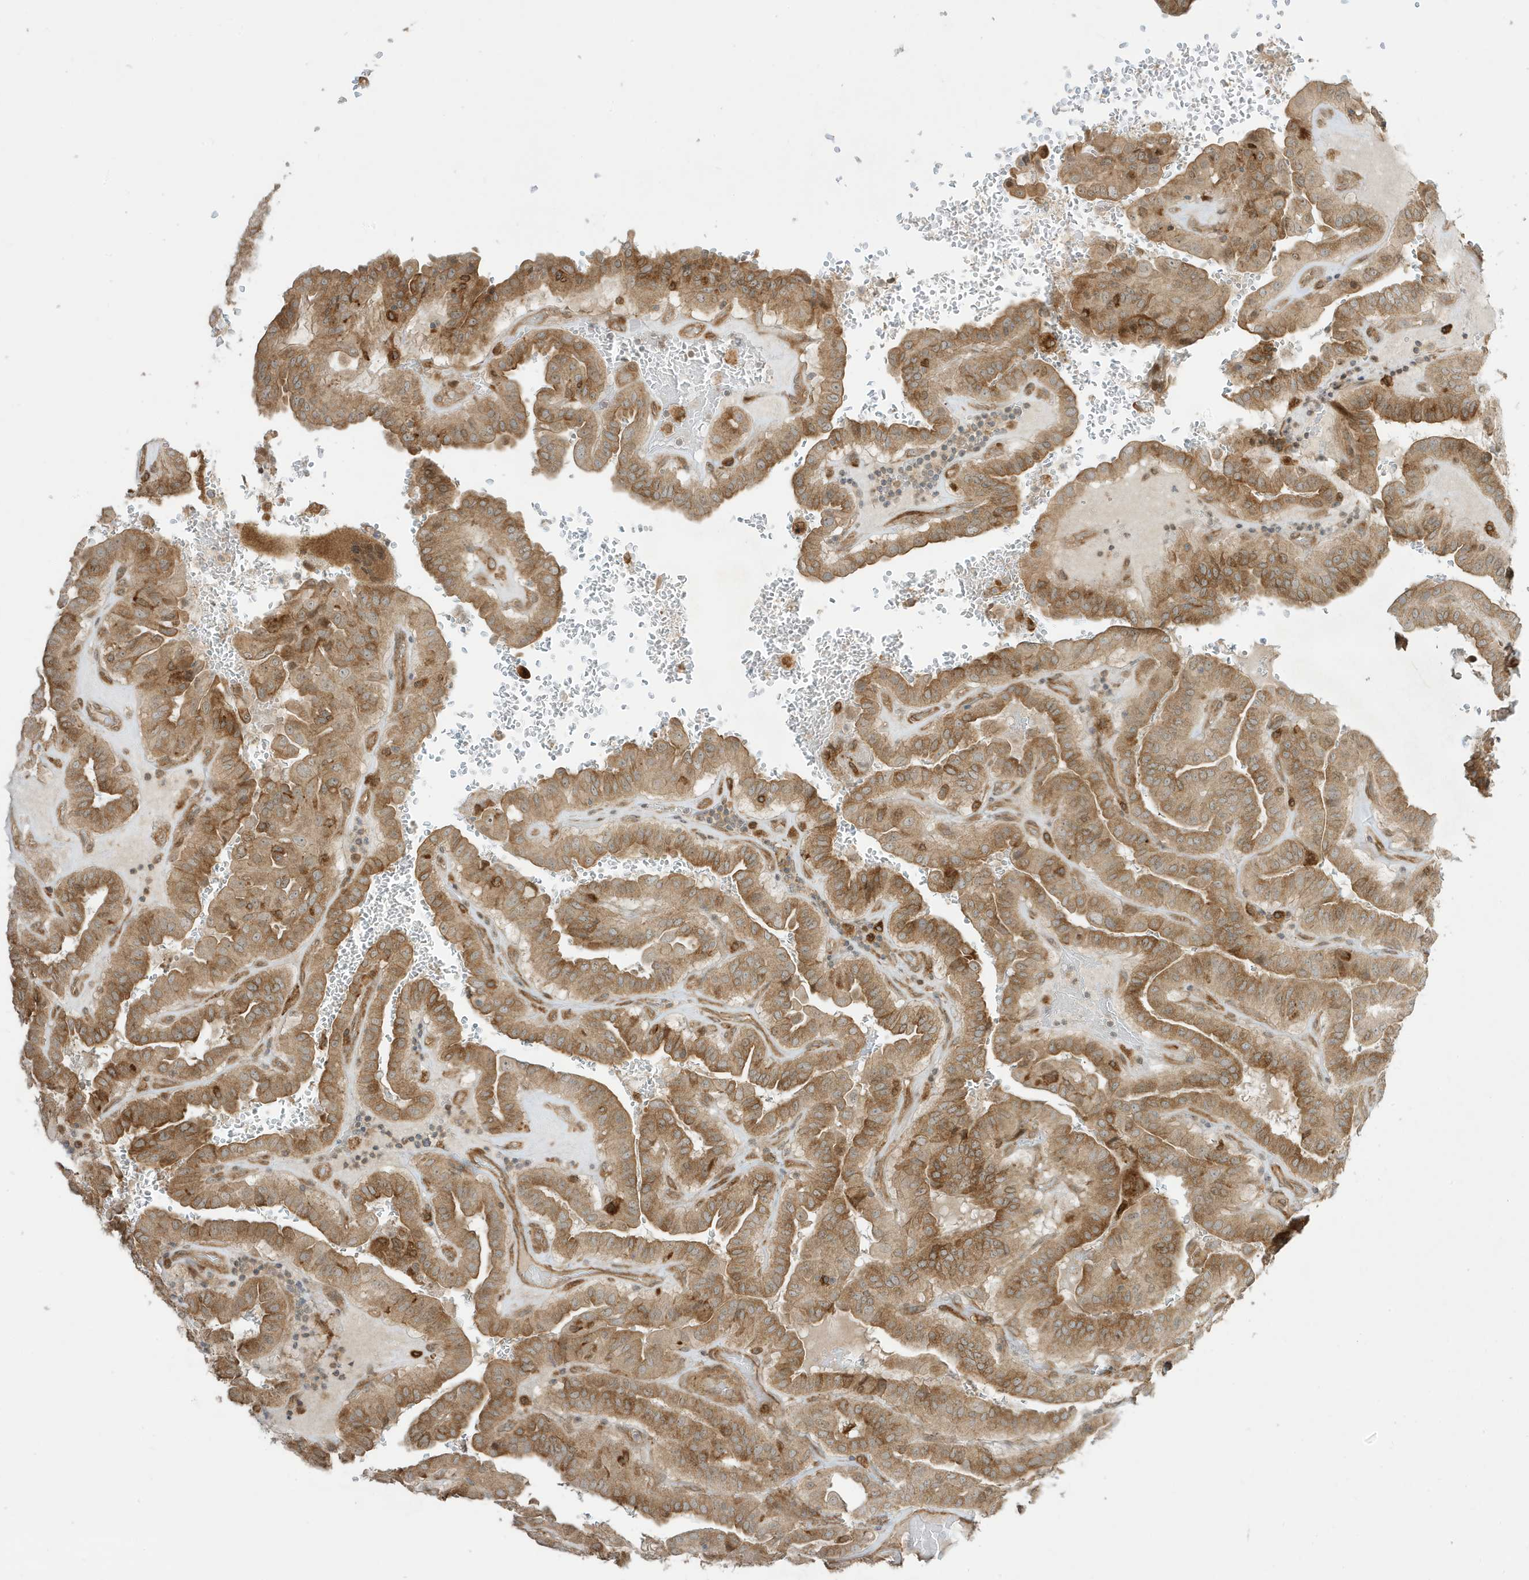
{"staining": {"intensity": "moderate", "quantity": ">75%", "location": "cytoplasmic/membranous"}, "tissue": "thyroid cancer", "cell_type": "Tumor cells", "image_type": "cancer", "snomed": [{"axis": "morphology", "description": "Papillary adenocarcinoma, NOS"}, {"axis": "topography", "description": "Thyroid gland"}], "caption": "Protein expression analysis of human thyroid cancer (papillary adenocarcinoma) reveals moderate cytoplasmic/membranous positivity in approximately >75% of tumor cells.", "gene": "SCARF2", "patient": {"sex": "male", "age": 77}}